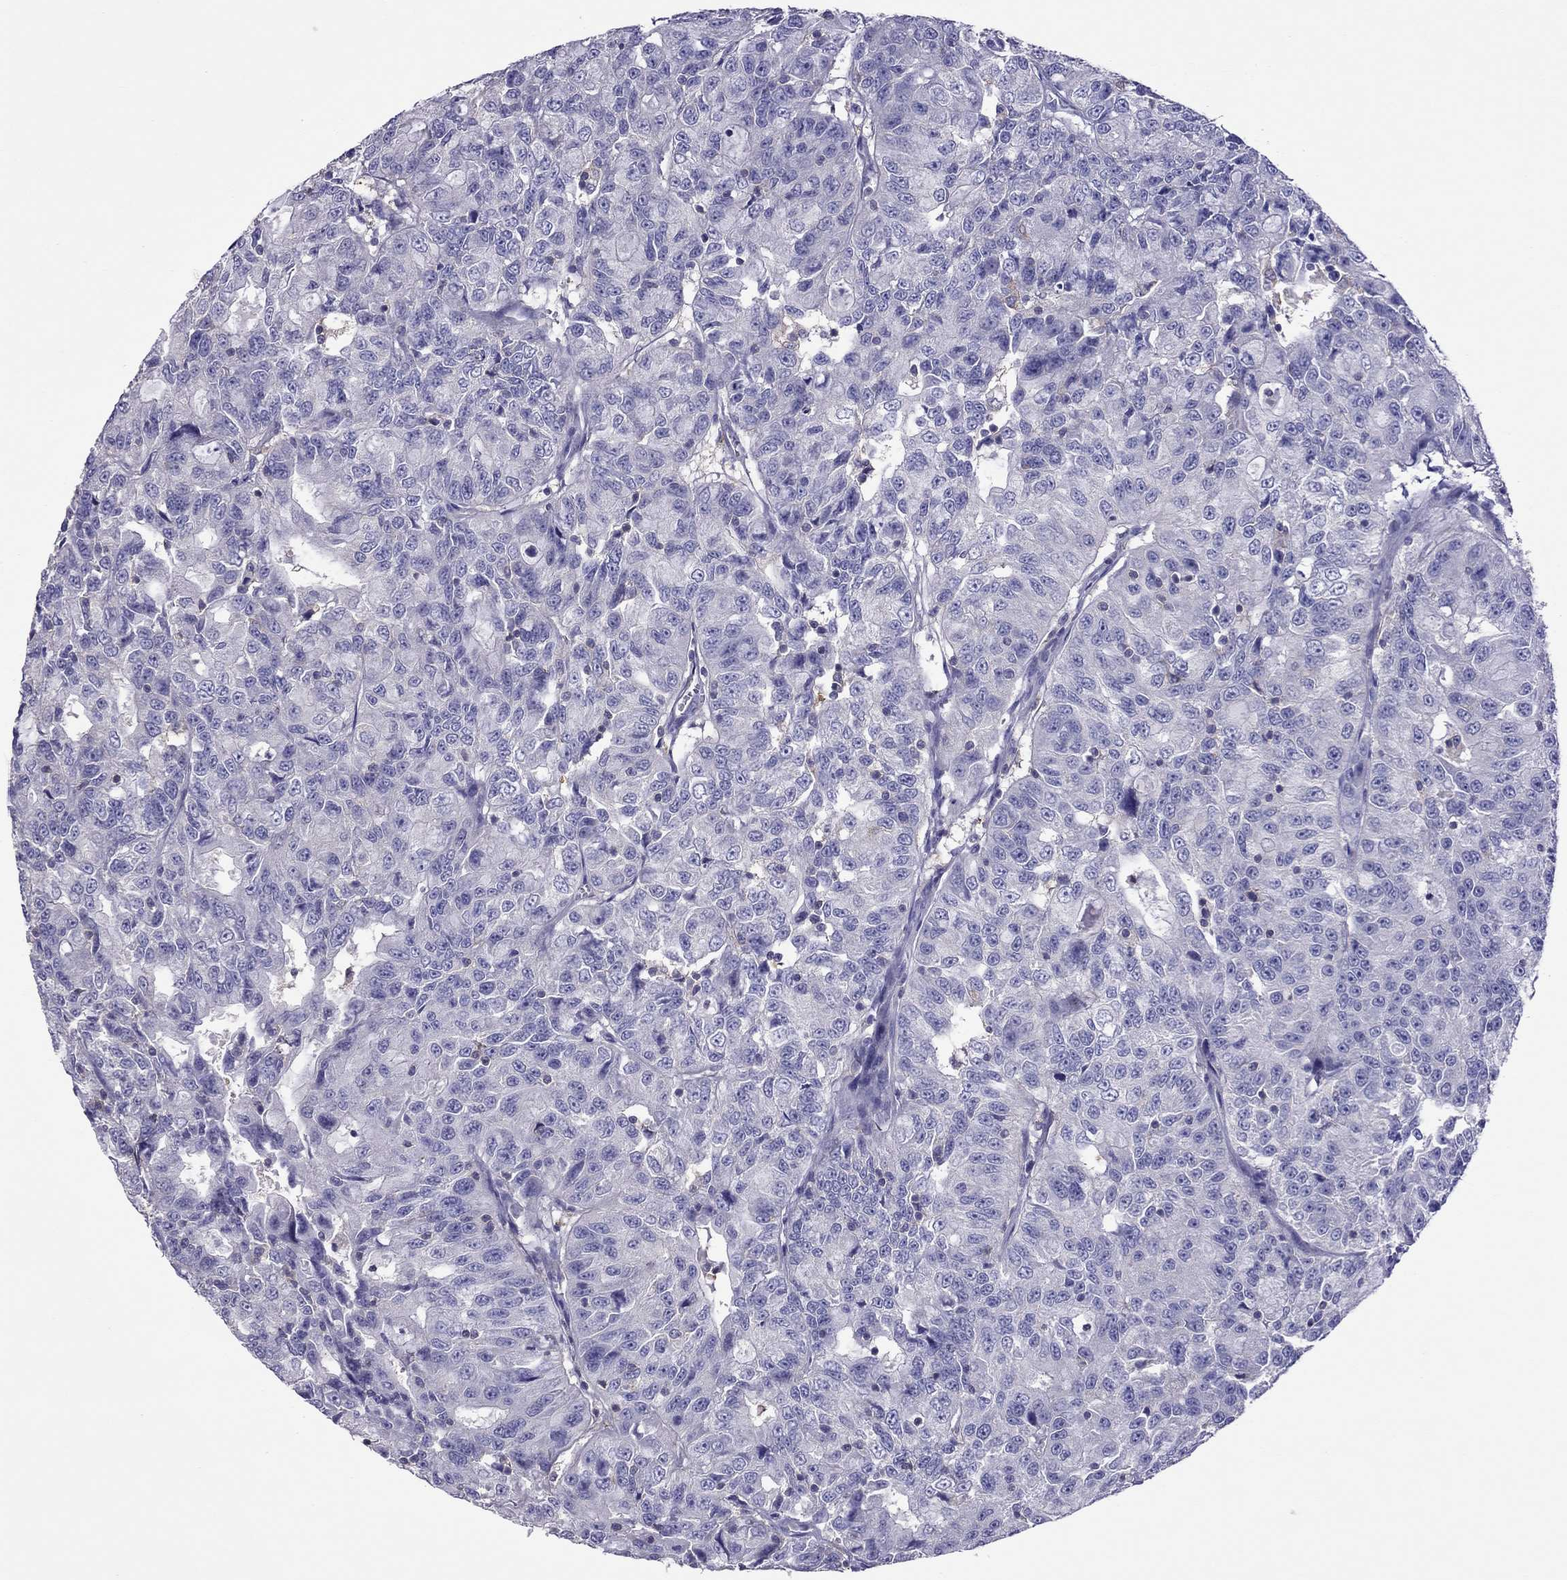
{"staining": {"intensity": "negative", "quantity": "none", "location": "none"}, "tissue": "urothelial cancer", "cell_type": "Tumor cells", "image_type": "cancer", "snomed": [{"axis": "morphology", "description": "Urothelial carcinoma, NOS"}, {"axis": "morphology", "description": "Urothelial carcinoma, High grade"}, {"axis": "topography", "description": "Urinary bladder"}], "caption": "DAB (3,3'-diaminobenzidine) immunohistochemical staining of human transitional cell carcinoma reveals no significant expression in tumor cells.", "gene": "TEX22", "patient": {"sex": "female", "age": 73}}